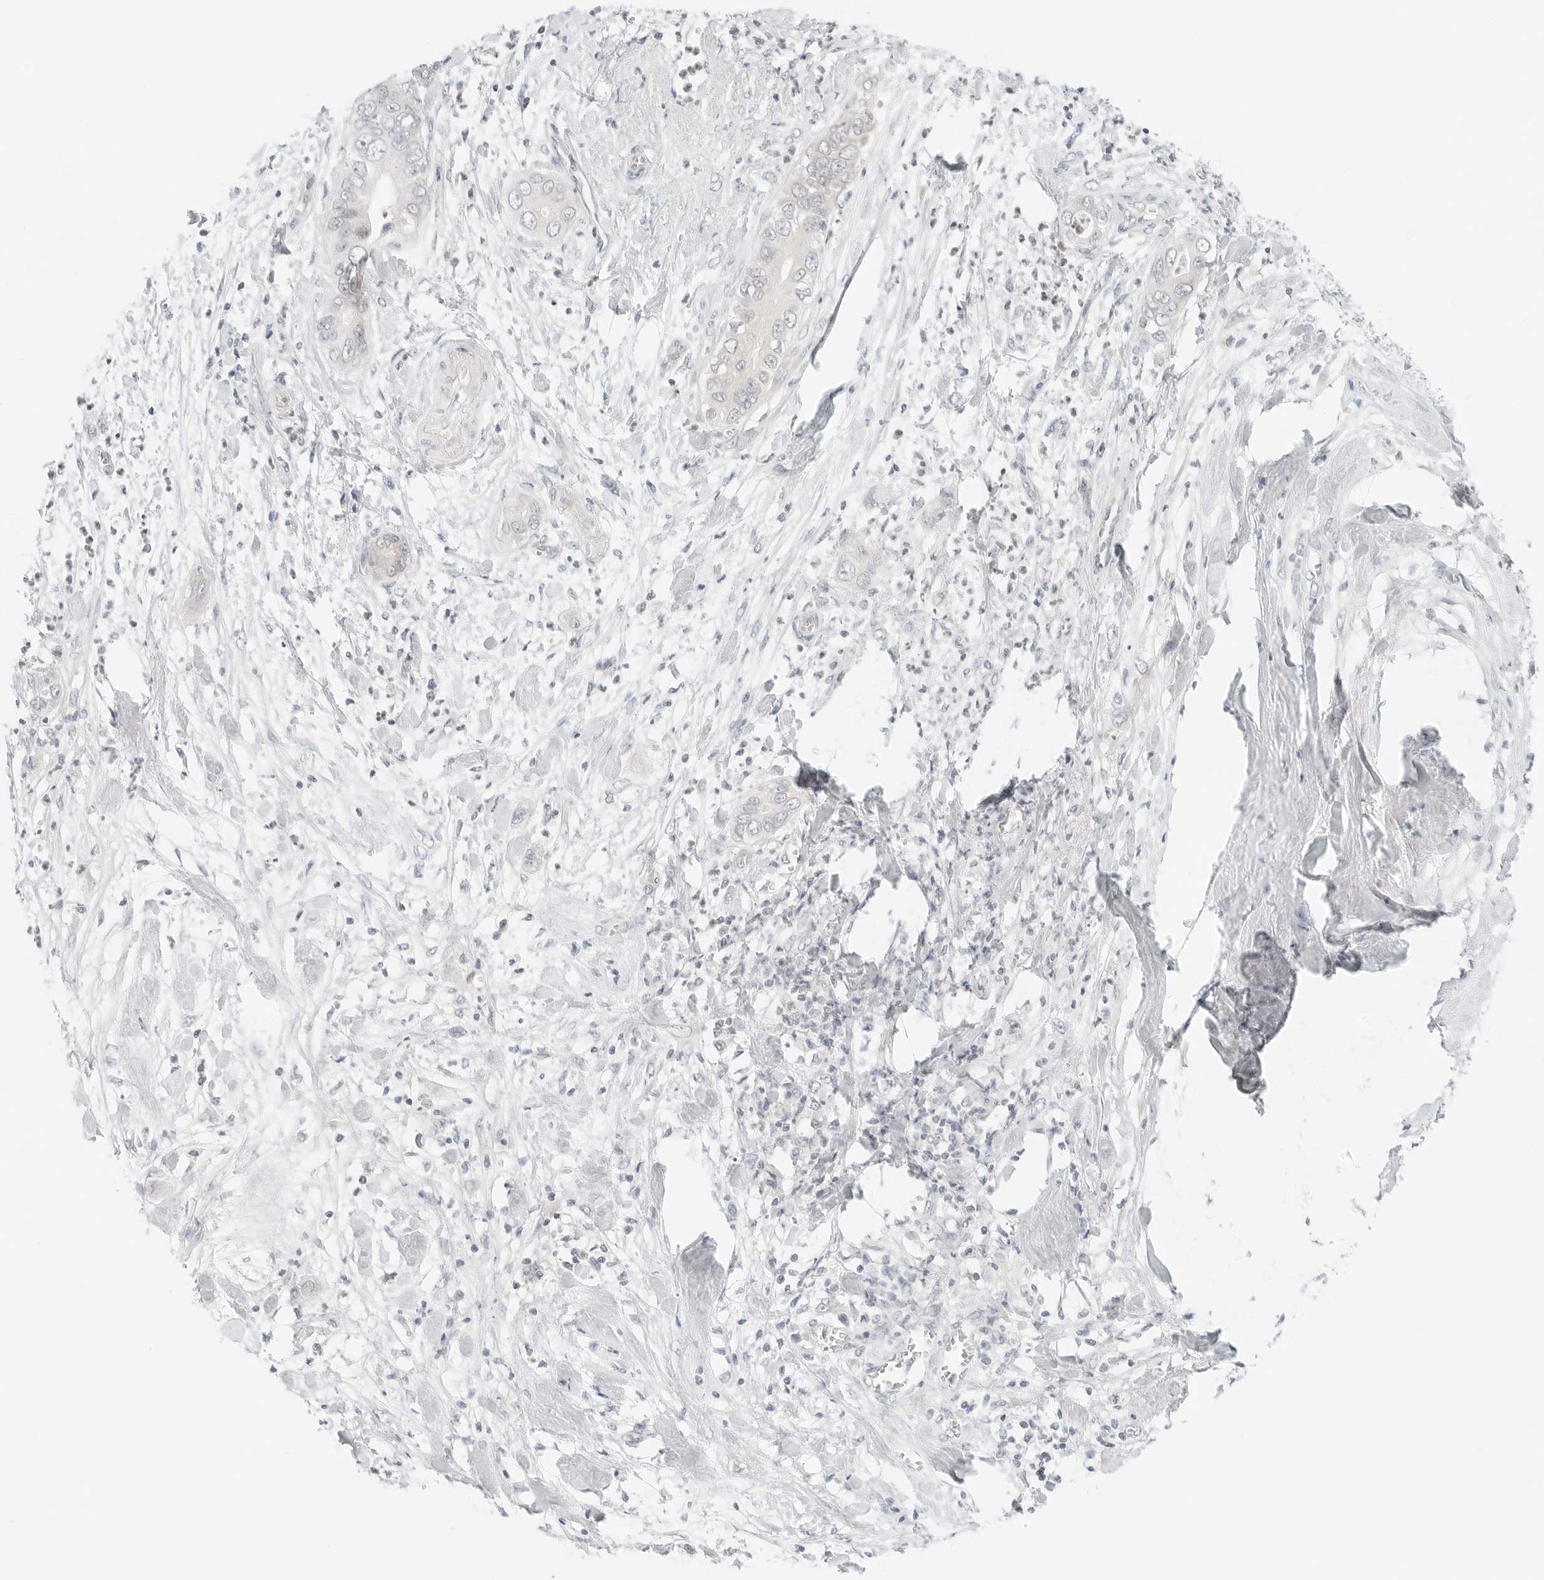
{"staining": {"intensity": "negative", "quantity": "none", "location": "none"}, "tissue": "pancreatic cancer", "cell_type": "Tumor cells", "image_type": "cancer", "snomed": [{"axis": "morphology", "description": "Adenocarcinoma, NOS"}, {"axis": "topography", "description": "Pancreas"}], "caption": "IHC micrograph of neoplastic tissue: human pancreatic cancer stained with DAB (3,3'-diaminobenzidine) exhibits no significant protein positivity in tumor cells.", "gene": "IQCC", "patient": {"sex": "female", "age": 78}}